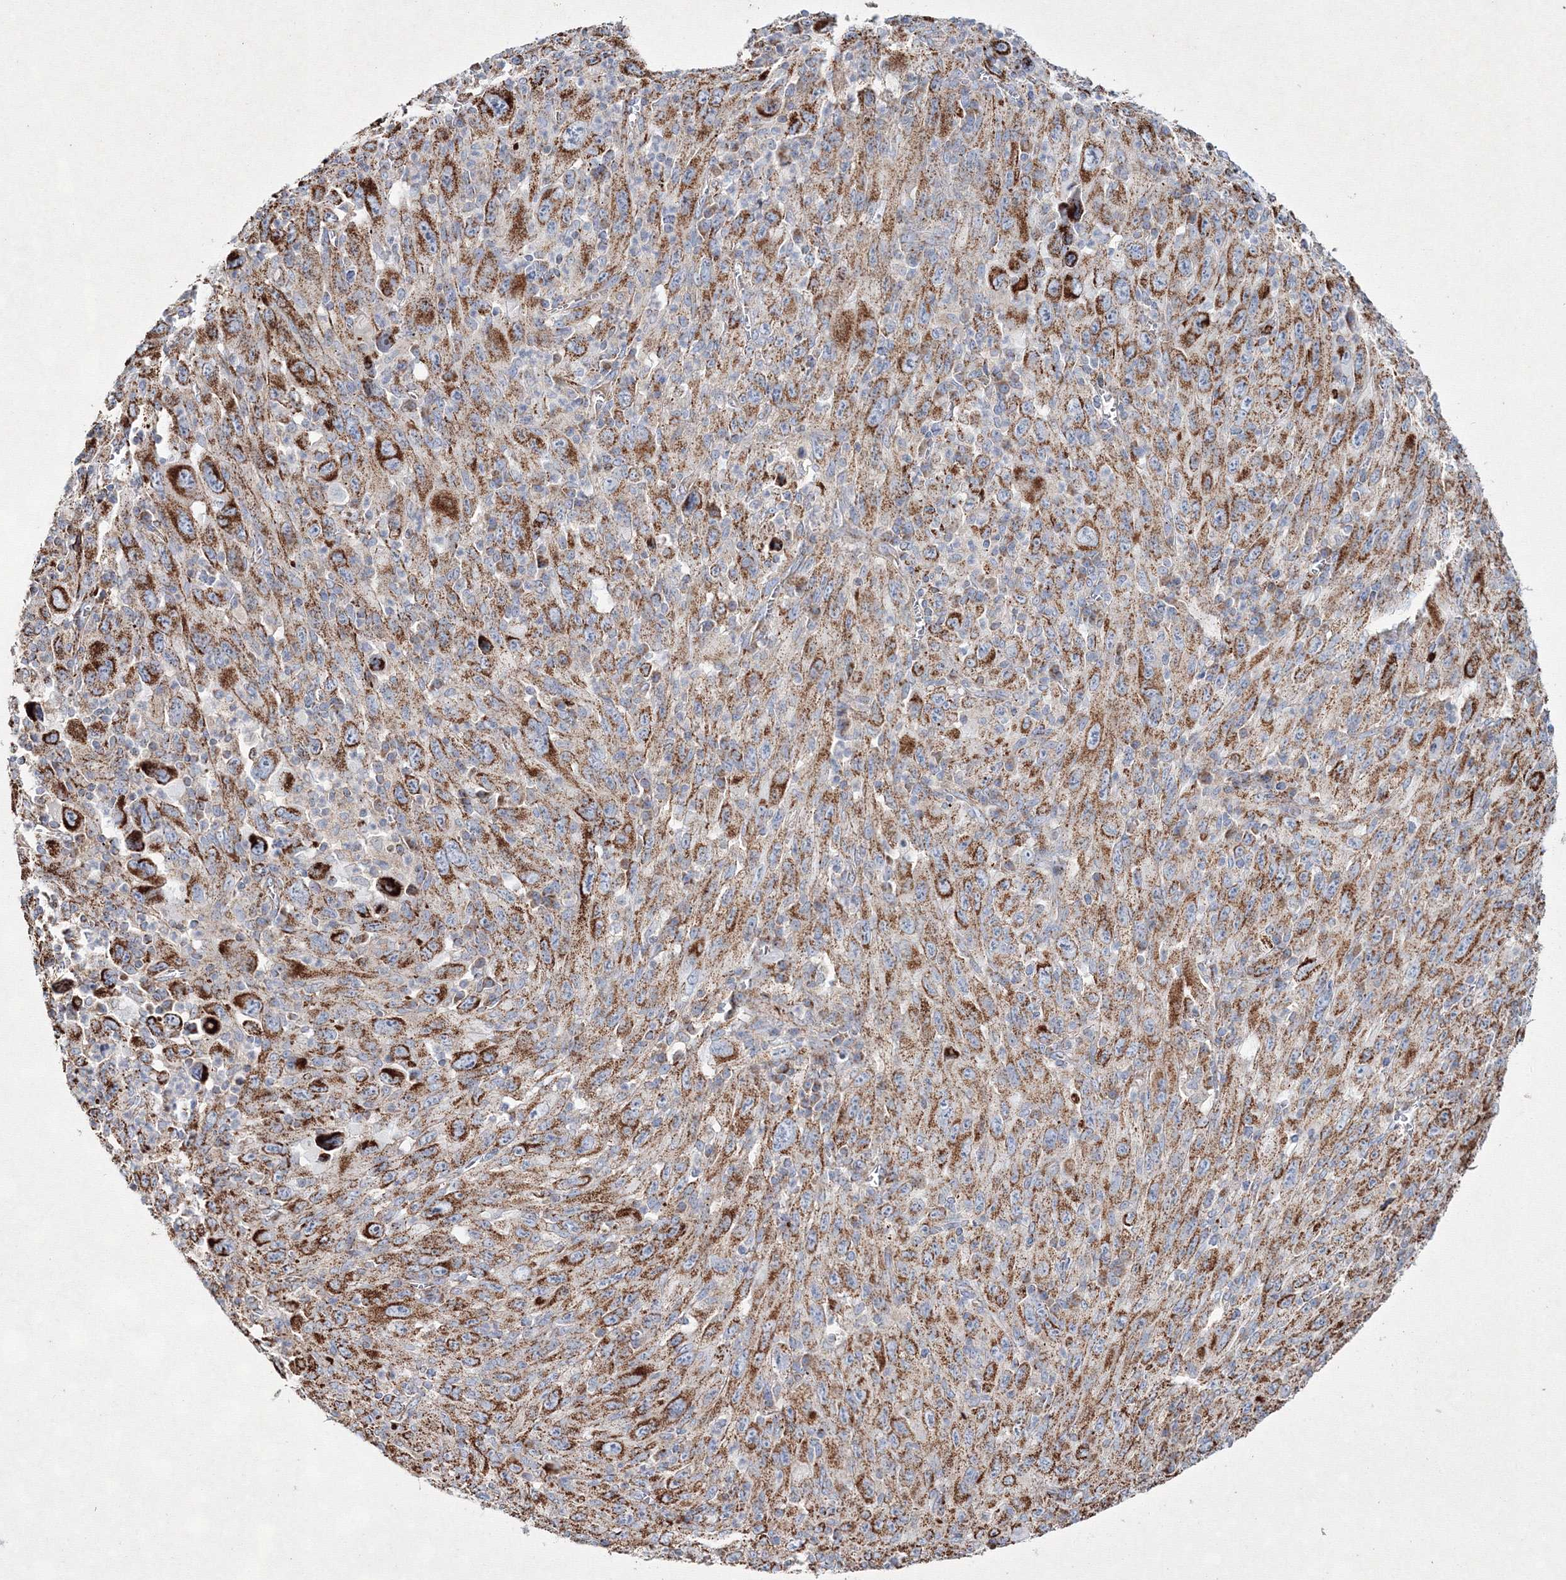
{"staining": {"intensity": "moderate", "quantity": ">75%", "location": "cytoplasmic/membranous"}, "tissue": "melanoma", "cell_type": "Tumor cells", "image_type": "cancer", "snomed": [{"axis": "morphology", "description": "Malignant melanoma, Metastatic site"}, {"axis": "topography", "description": "Skin"}], "caption": "Malignant melanoma (metastatic site) stained with a protein marker demonstrates moderate staining in tumor cells.", "gene": "IGSF9", "patient": {"sex": "female", "age": 56}}